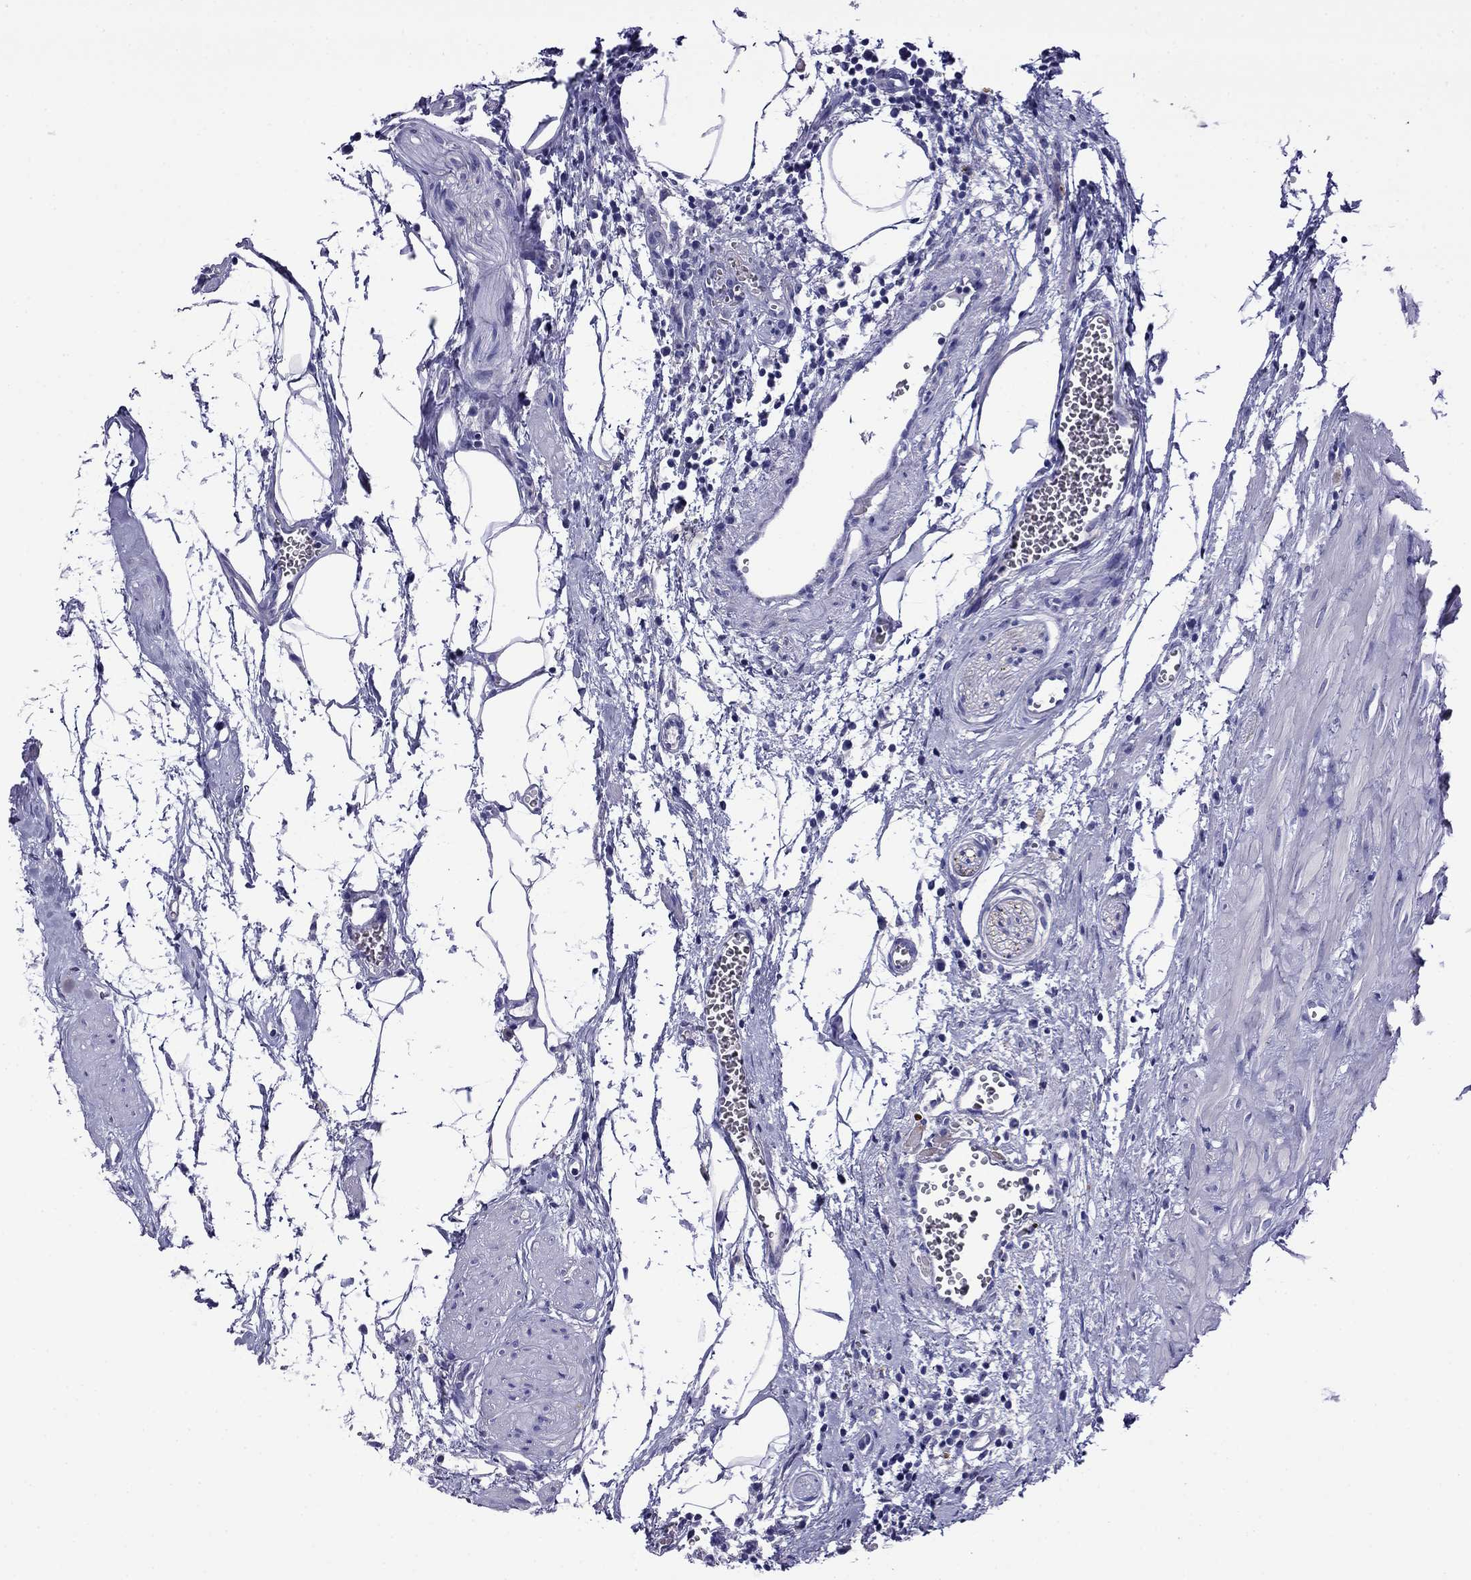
{"staining": {"intensity": "negative", "quantity": "none", "location": "none"}, "tissue": "seminal vesicle", "cell_type": "Glandular cells", "image_type": "normal", "snomed": [{"axis": "morphology", "description": "Normal tissue, NOS"}, {"axis": "morphology", "description": "Urothelial carcinoma, NOS"}, {"axis": "topography", "description": "Urinary bladder"}, {"axis": "topography", "description": "Seminal veicle"}], "caption": "IHC photomicrograph of unremarkable human seminal vesicle stained for a protein (brown), which displays no expression in glandular cells. Nuclei are stained in blue.", "gene": "SCG2", "patient": {"sex": "male", "age": 76}}